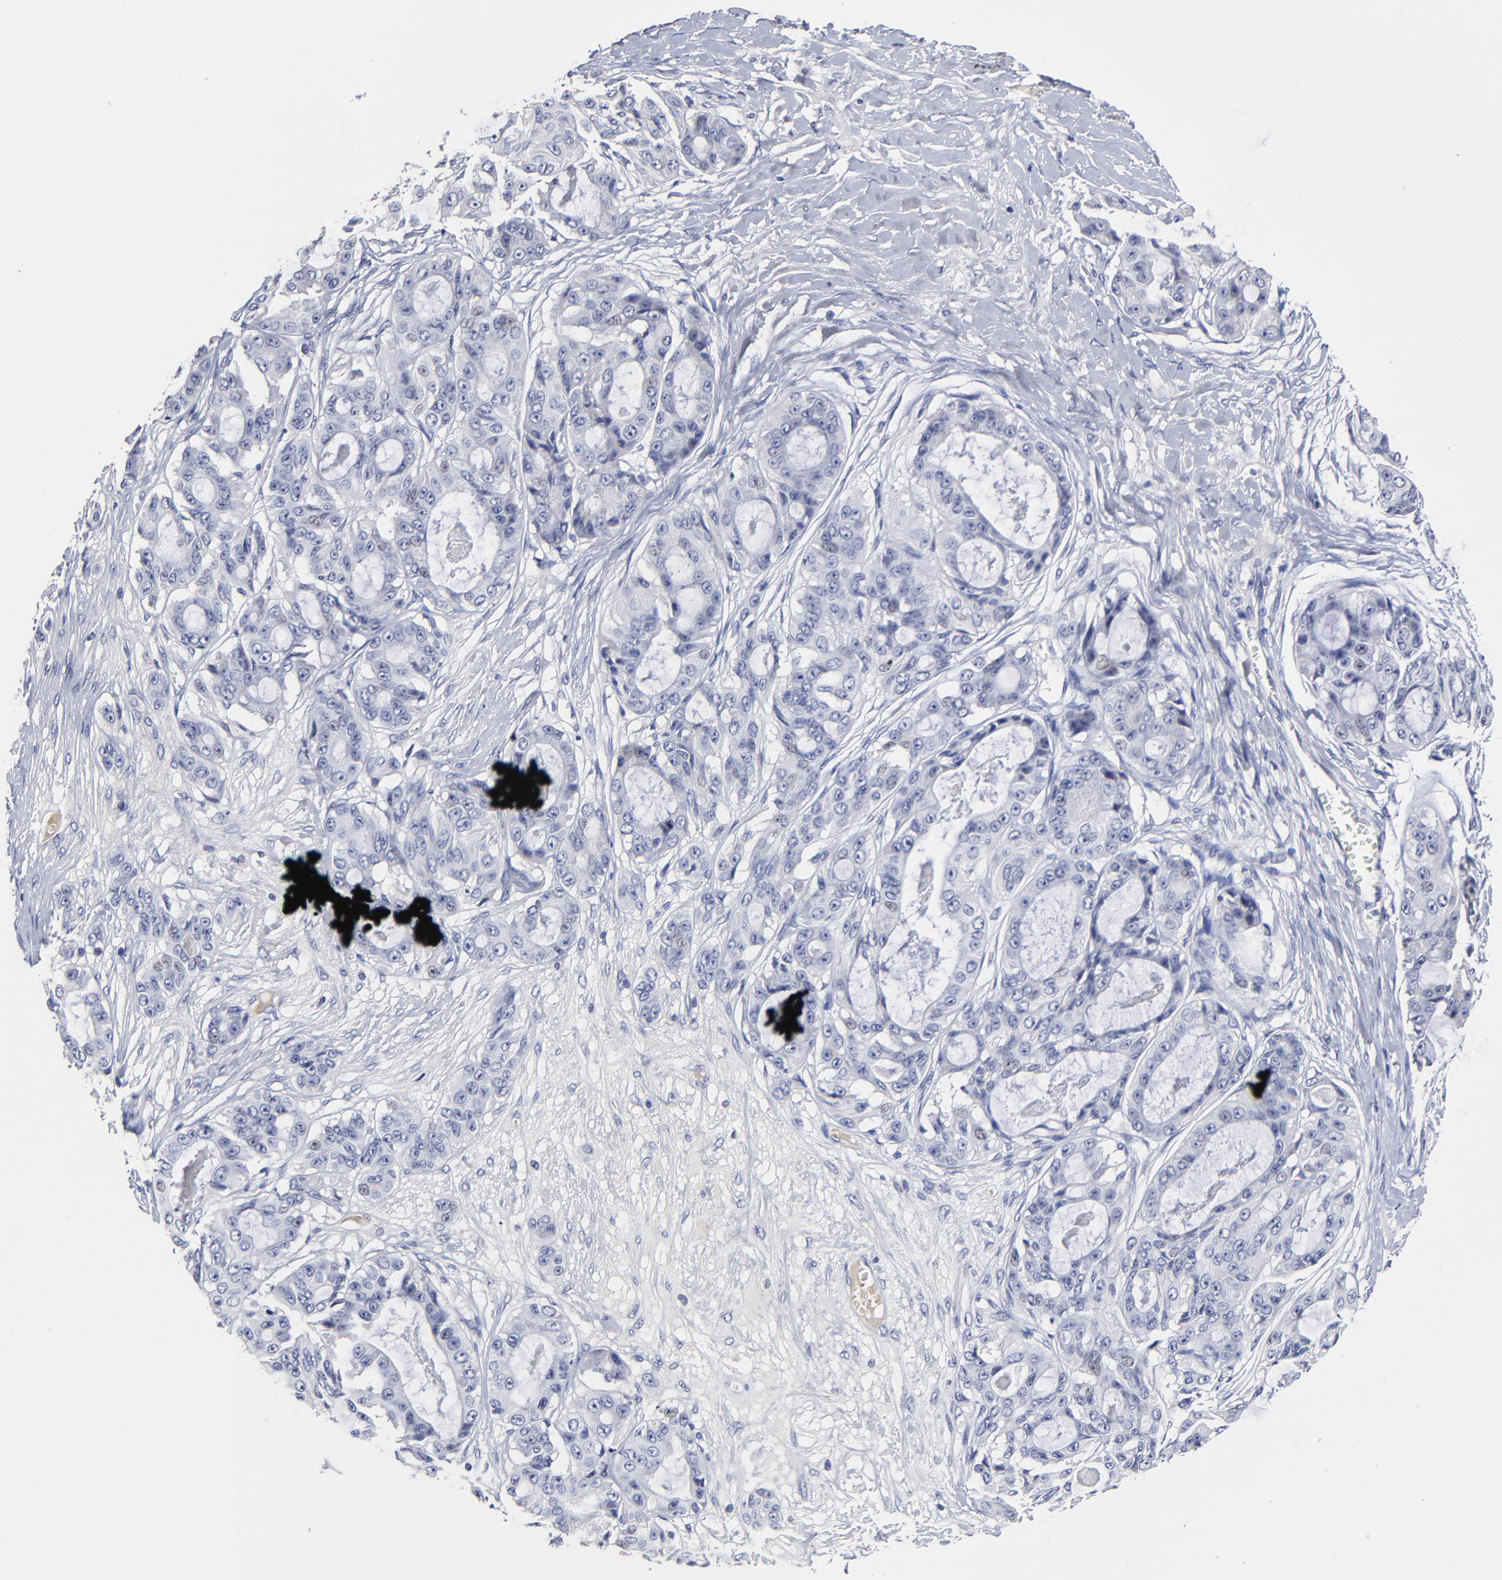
{"staining": {"intensity": "negative", "quantity": "none", "location": "none"}, "tissue": "ovarian cancer", "cell_type": "Tumor cells", "image_type": "cancer", "snomed": [{"axis": "morphology", "description": "Carcinoma, endometroid"}, {"axis": "topography", "description": "Ovary"}], "caption": "This histopathology image is of endometroid carcinoma (ovarian) stained with immunohistochemistry (IHC) to label a protein in brown with the nuclei are counter-stained blue. There is no staining in tumor cells.", "gene": "TRAT1", "patient": {"sex": "female", "age": 61}}